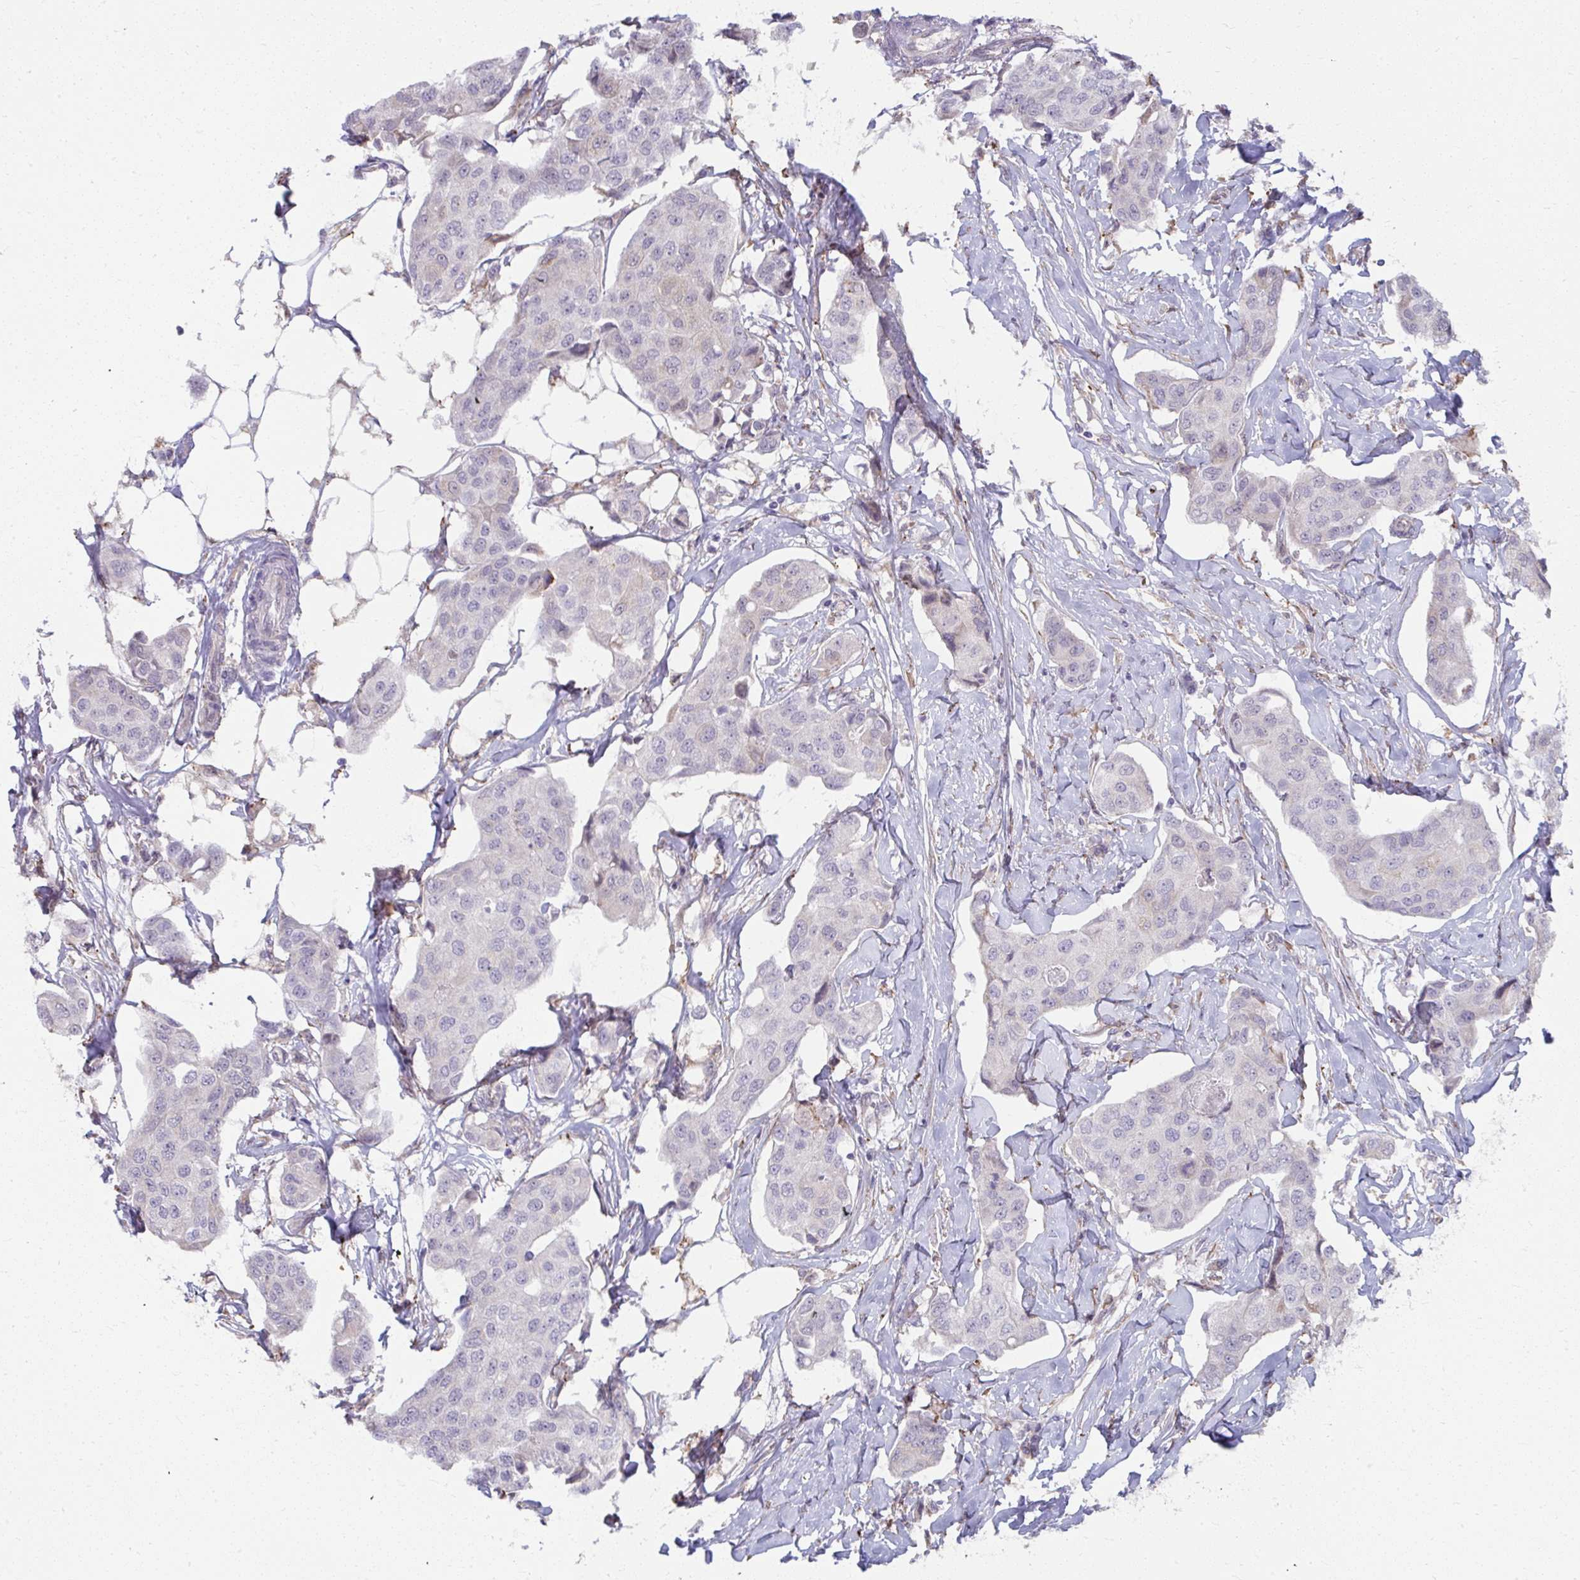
{"staining": {"intensity": "negative", "quantity": "none", "location": "none"}, "tissue": "breast cancer", "cell_type": "Tumor cells", "image_type": "cancer", "snomed": [{"axis": "morphology", "description": "Duct carcinoma"}, {"axis": "topography", "description": "Breast"}, {"axis": "topography", "description": "Lymph node"}], "caption": "The image demonstrates no staining of tumor cells in breast cancer (invasive ductal carcinoma). (Stains: DAB (3,3'-diaminobenzidine) IHC with hematoxylin counter stain, Microscopy: brightfield microscopy at high magnification).", "gene": "NMNAT1", "patient": {"sex": "female", "age": 80}}